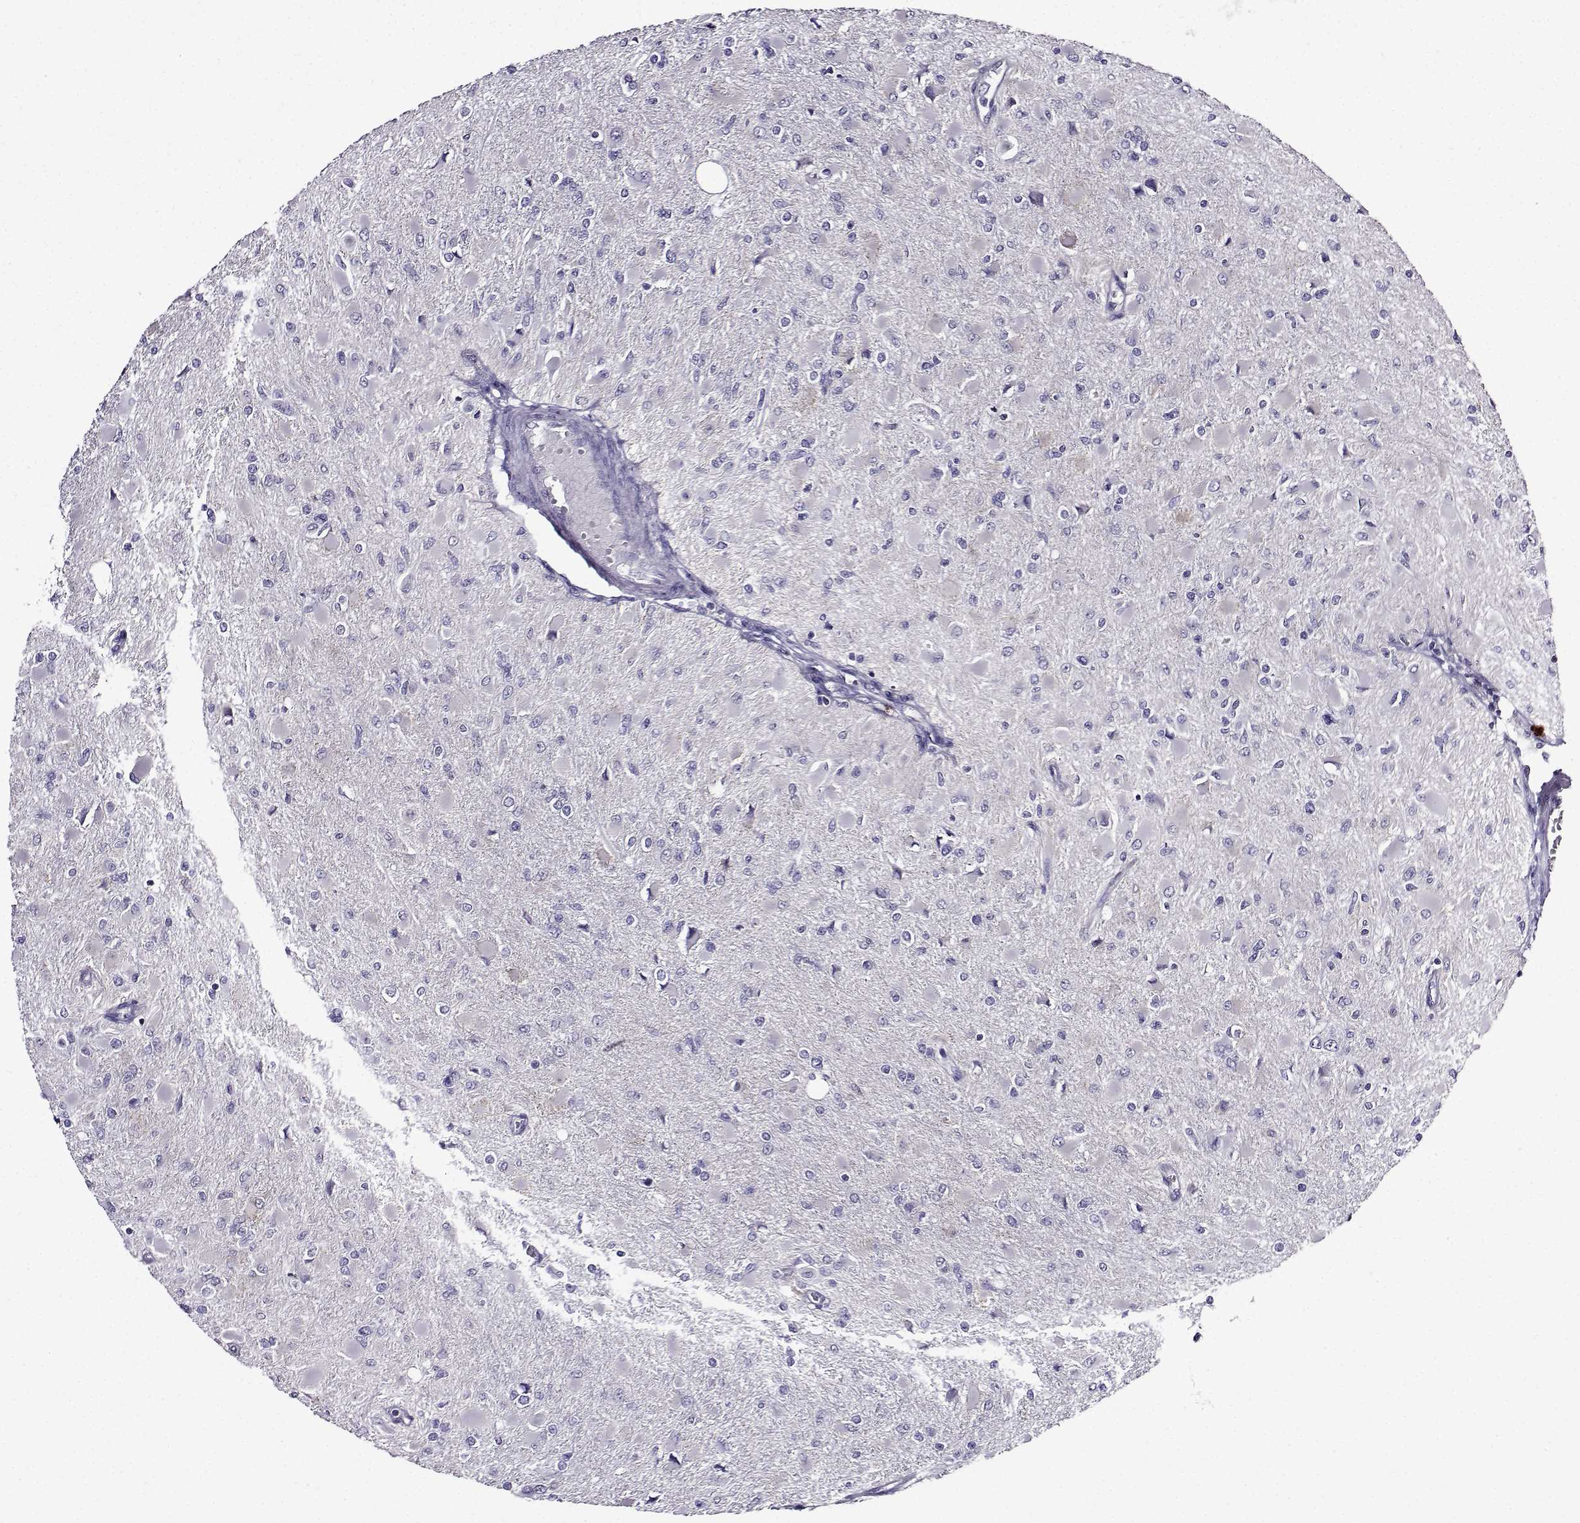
{"staining": {"intensity": "negative", "quantity": "none", "location": "none"}, "tissue": "glioma", "cell_type": "Tumor cells", "image_type": "cancer", "snomed": [{"axis": "morphology", "description": "Glioma, malignant, High grade"}, {"axis": "topography", "description": "Cerebral cortex"}], "caption": "Tumor cells show no significant protein staining in malignant glioma (high-grade).", "gene": "TMEM266", "patient": {"sex": "female", "age": 36}}